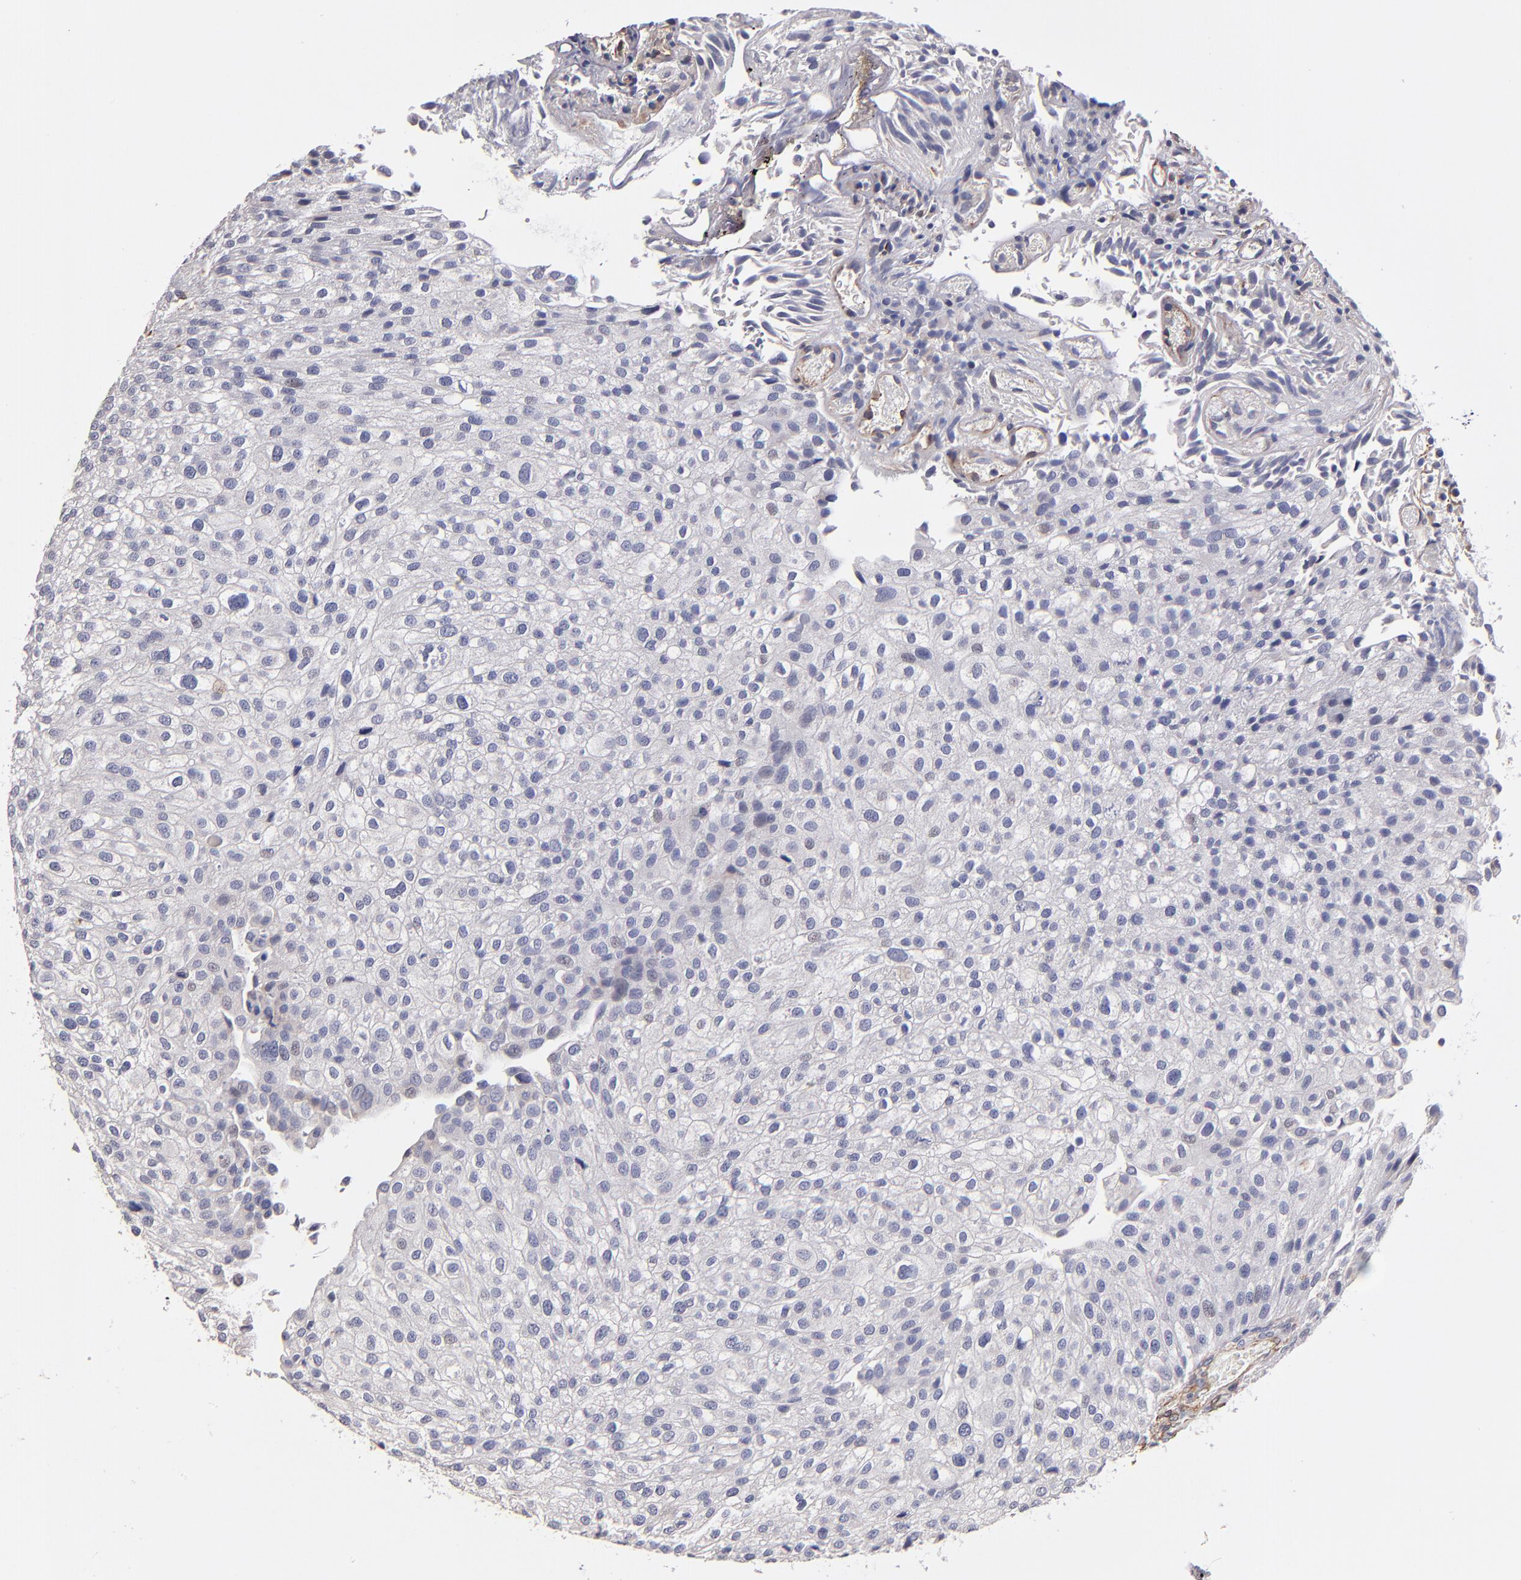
{"staining": {"intensity": "negative", "quantity": "none", "location": "none"}, "tissue": "urothelial cancer", "cell_type": "Tumor cells", "image_type": "cancer", "snomed": [{"axis": "morphology", "description": "Urothelial carcinoma, Low grade"}, {"axis": "topography", "description": "Urinary bladder"}], "caption": "Immunohistochemistry of human urothelial carcinoma (low-grade) shows no expression in tumor cells. (Stains: DAB immunohistochemistry (IHC) with hematoxylin counter stain, Microscopy: brightfield microscopy at high magnification).", "gene": "ABCC1", "patient": {"sex": "female", "age": 89}}